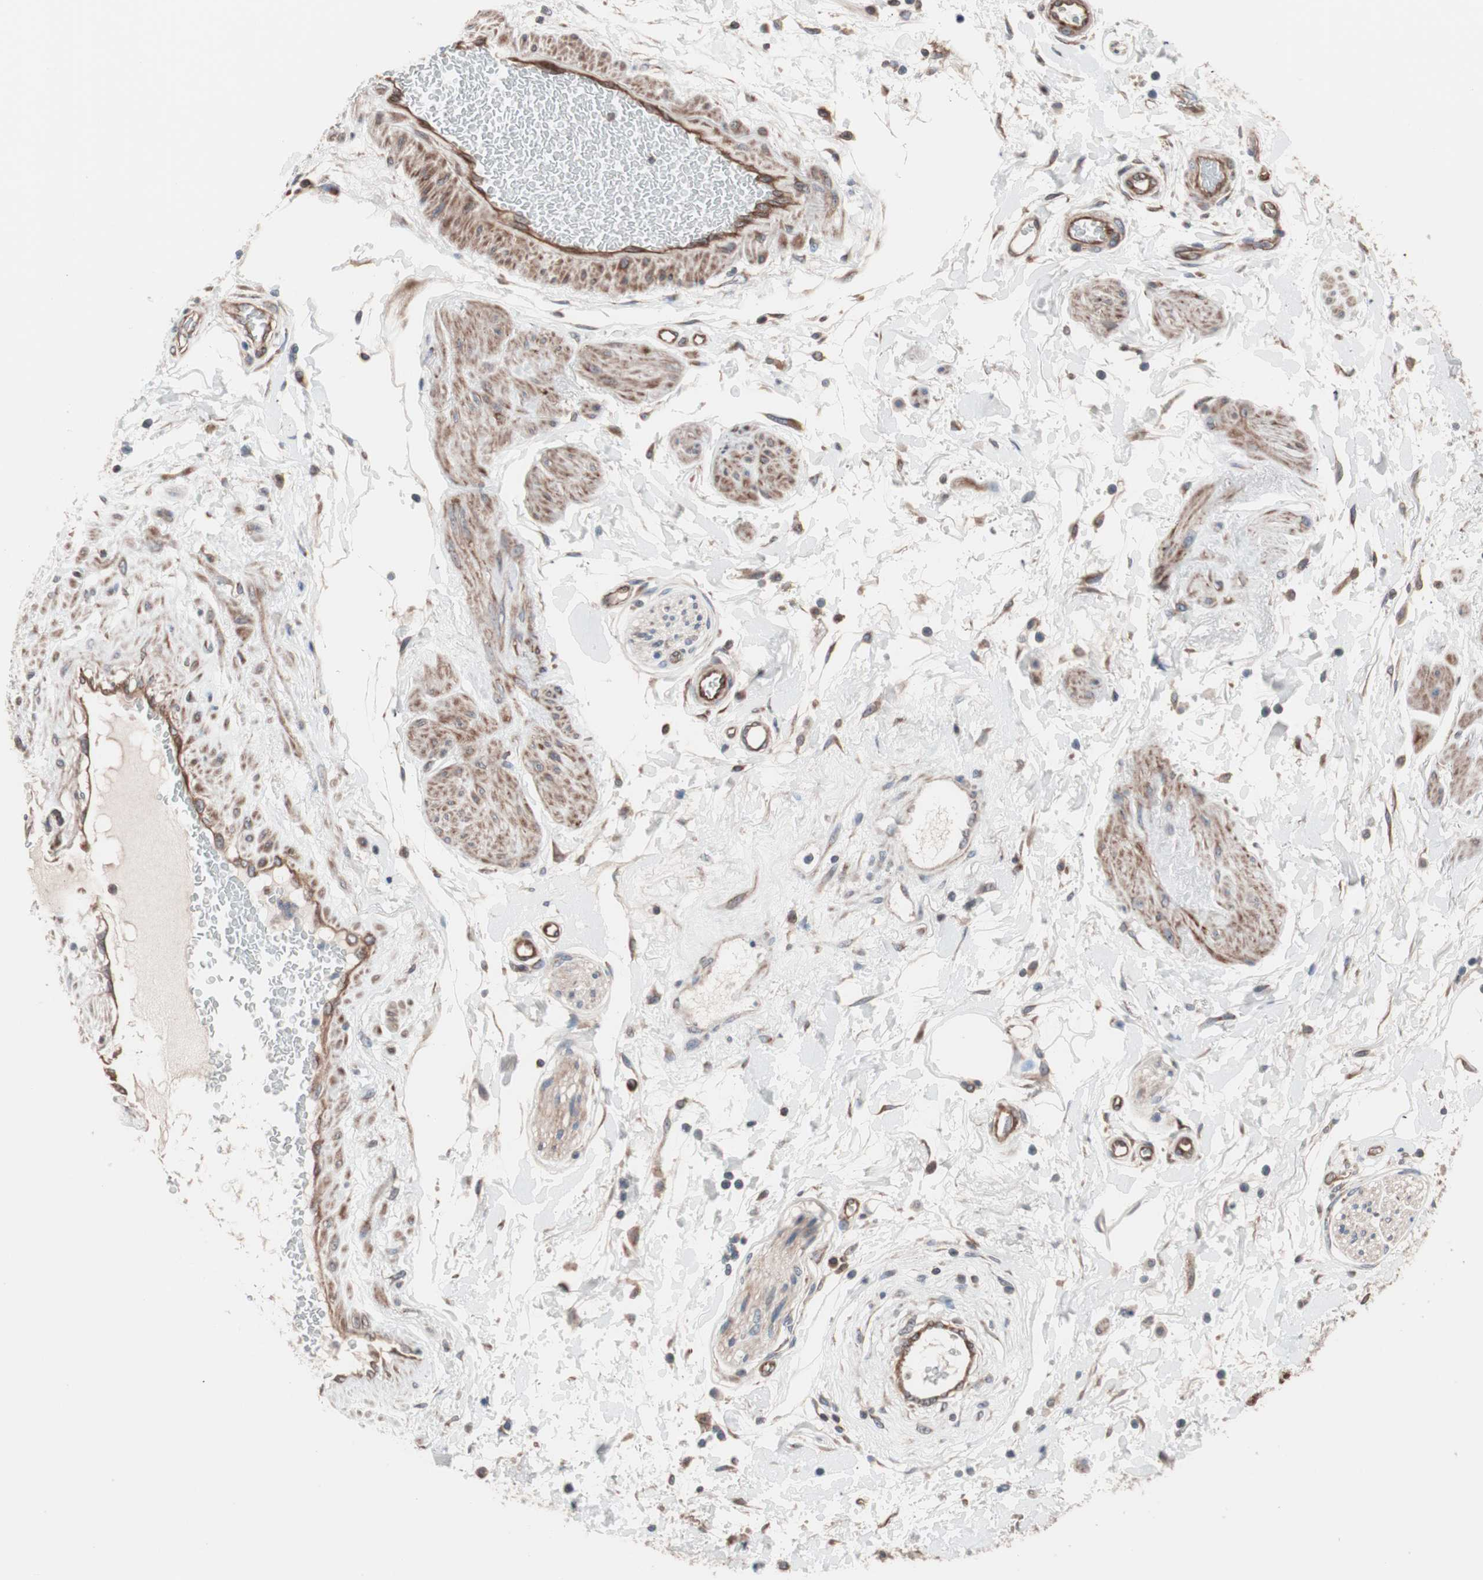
{"staining": {"intensity": "weak", "quantity": ">75%", "location": "cytoplasmic/membranous"}, "tissue": "adipose tissue", "cell_type": "Adipocytes", "image_type": "normal", "snomed": [{"axis": "morphology", "description": "Normal tissue, NOS"}, {"axis": "topography", "description": "Soft tissue"}, {"axis": "topography", "description": "Peripheral nerve tissue"}], "caption": "Benign adipose tissue exhibits weak cytoplasmic/membranous expression in approximately >75% of adipocytes The protein of interest is shown in brown color, while the nuclei are stained blue..", "gene": "CTTNBP2NL", "patient": {"sex": "female", "age": 71}}